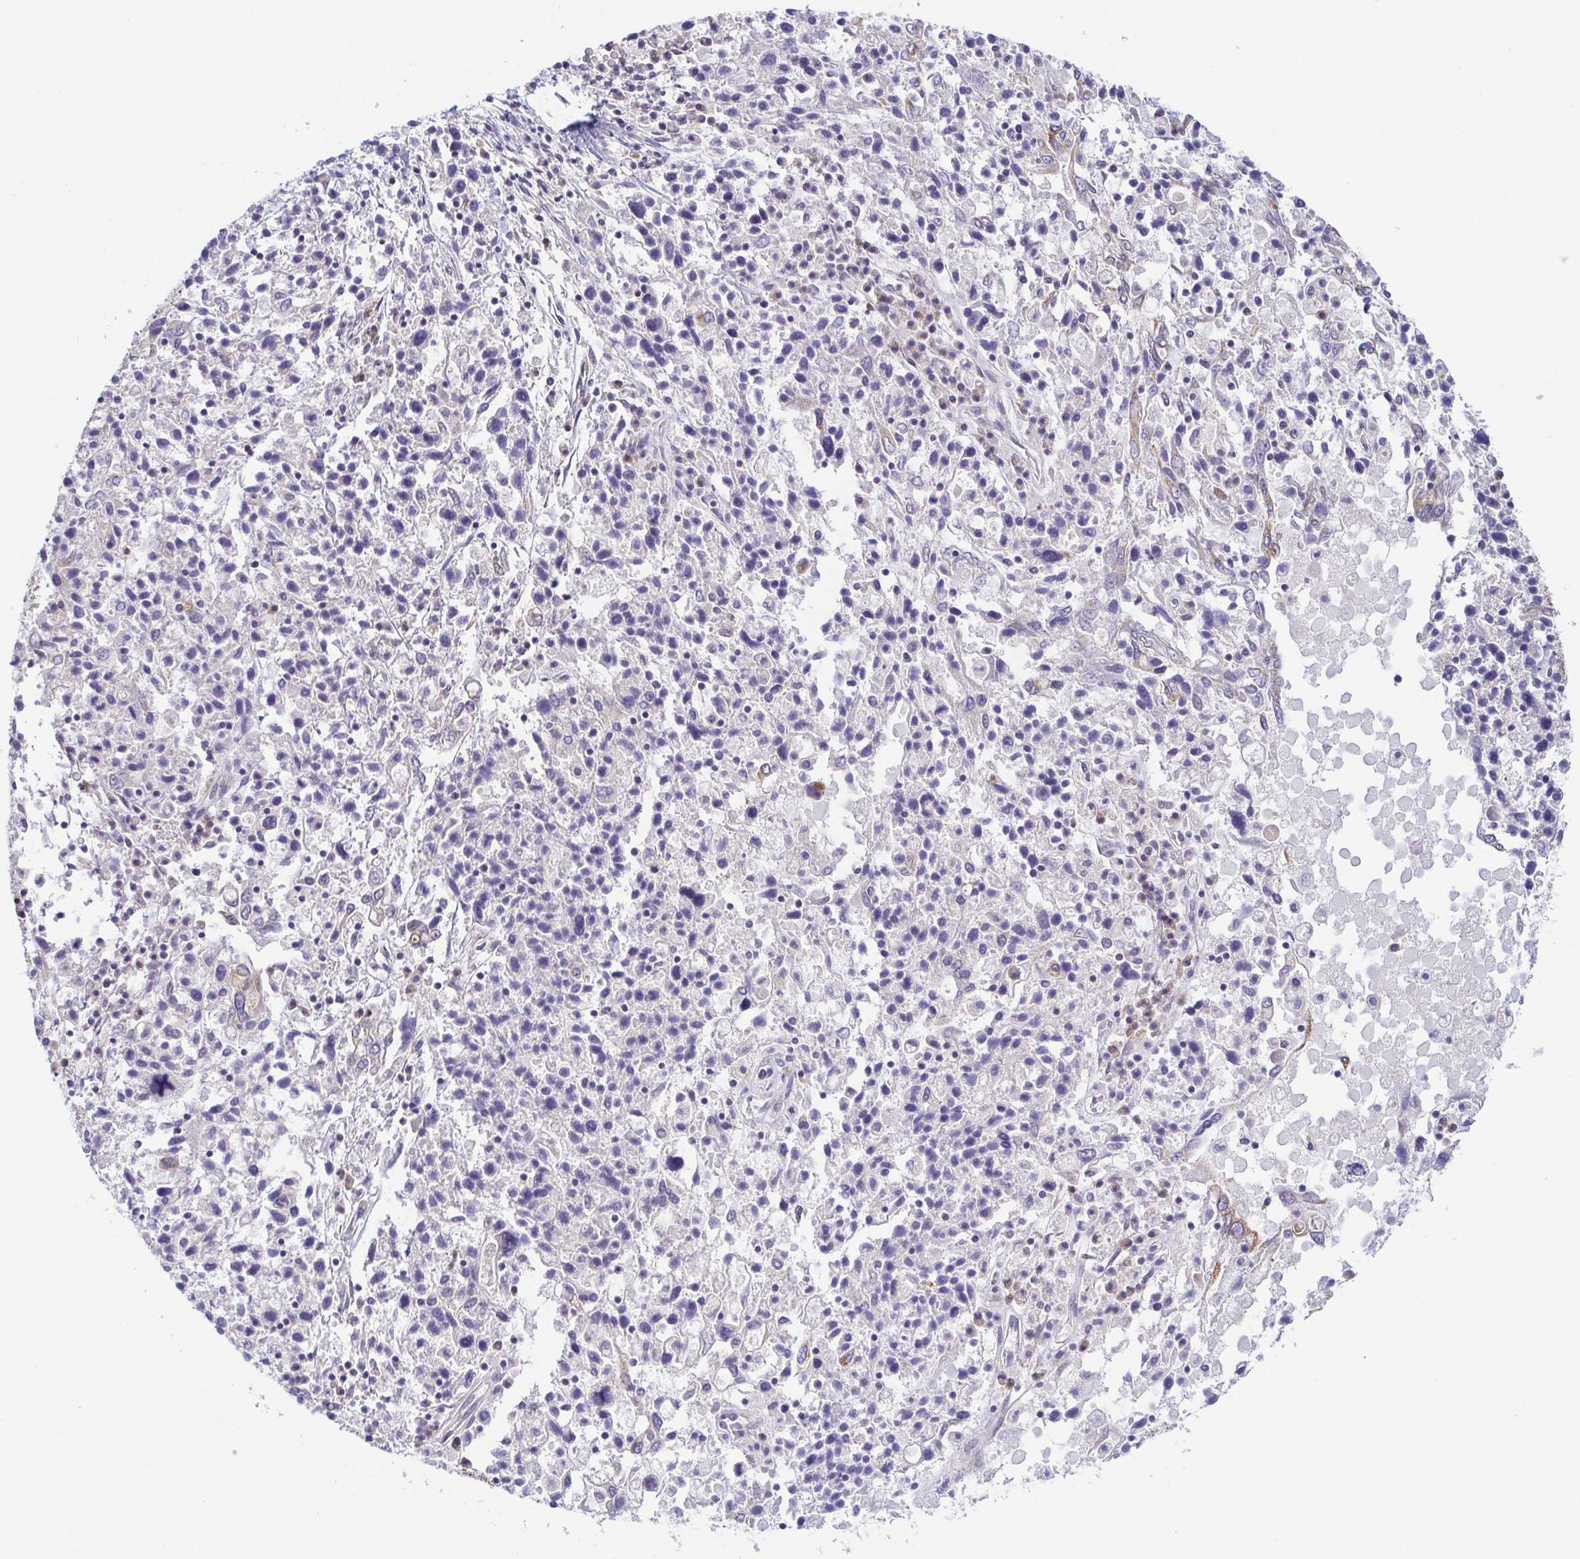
{"staining": {"intensity": "negative", "quantity": "none", "location": "none"}, "tissue": "ovarian cancer", "cell_type": "Tumor cells", "image_type": "cancer", "snomed": [{"axis": "morphology", "description": "Carcinoma, endometroid"}, {"axis": "topography", "description": "Ovary"}], "caption": "Ovarian endometroid carcinoma was stained to show a protein in brown. There is no significant expression in tumor cells.", "gene": "BCL2L1", "patient": {"sex": "female", "age": 62}}